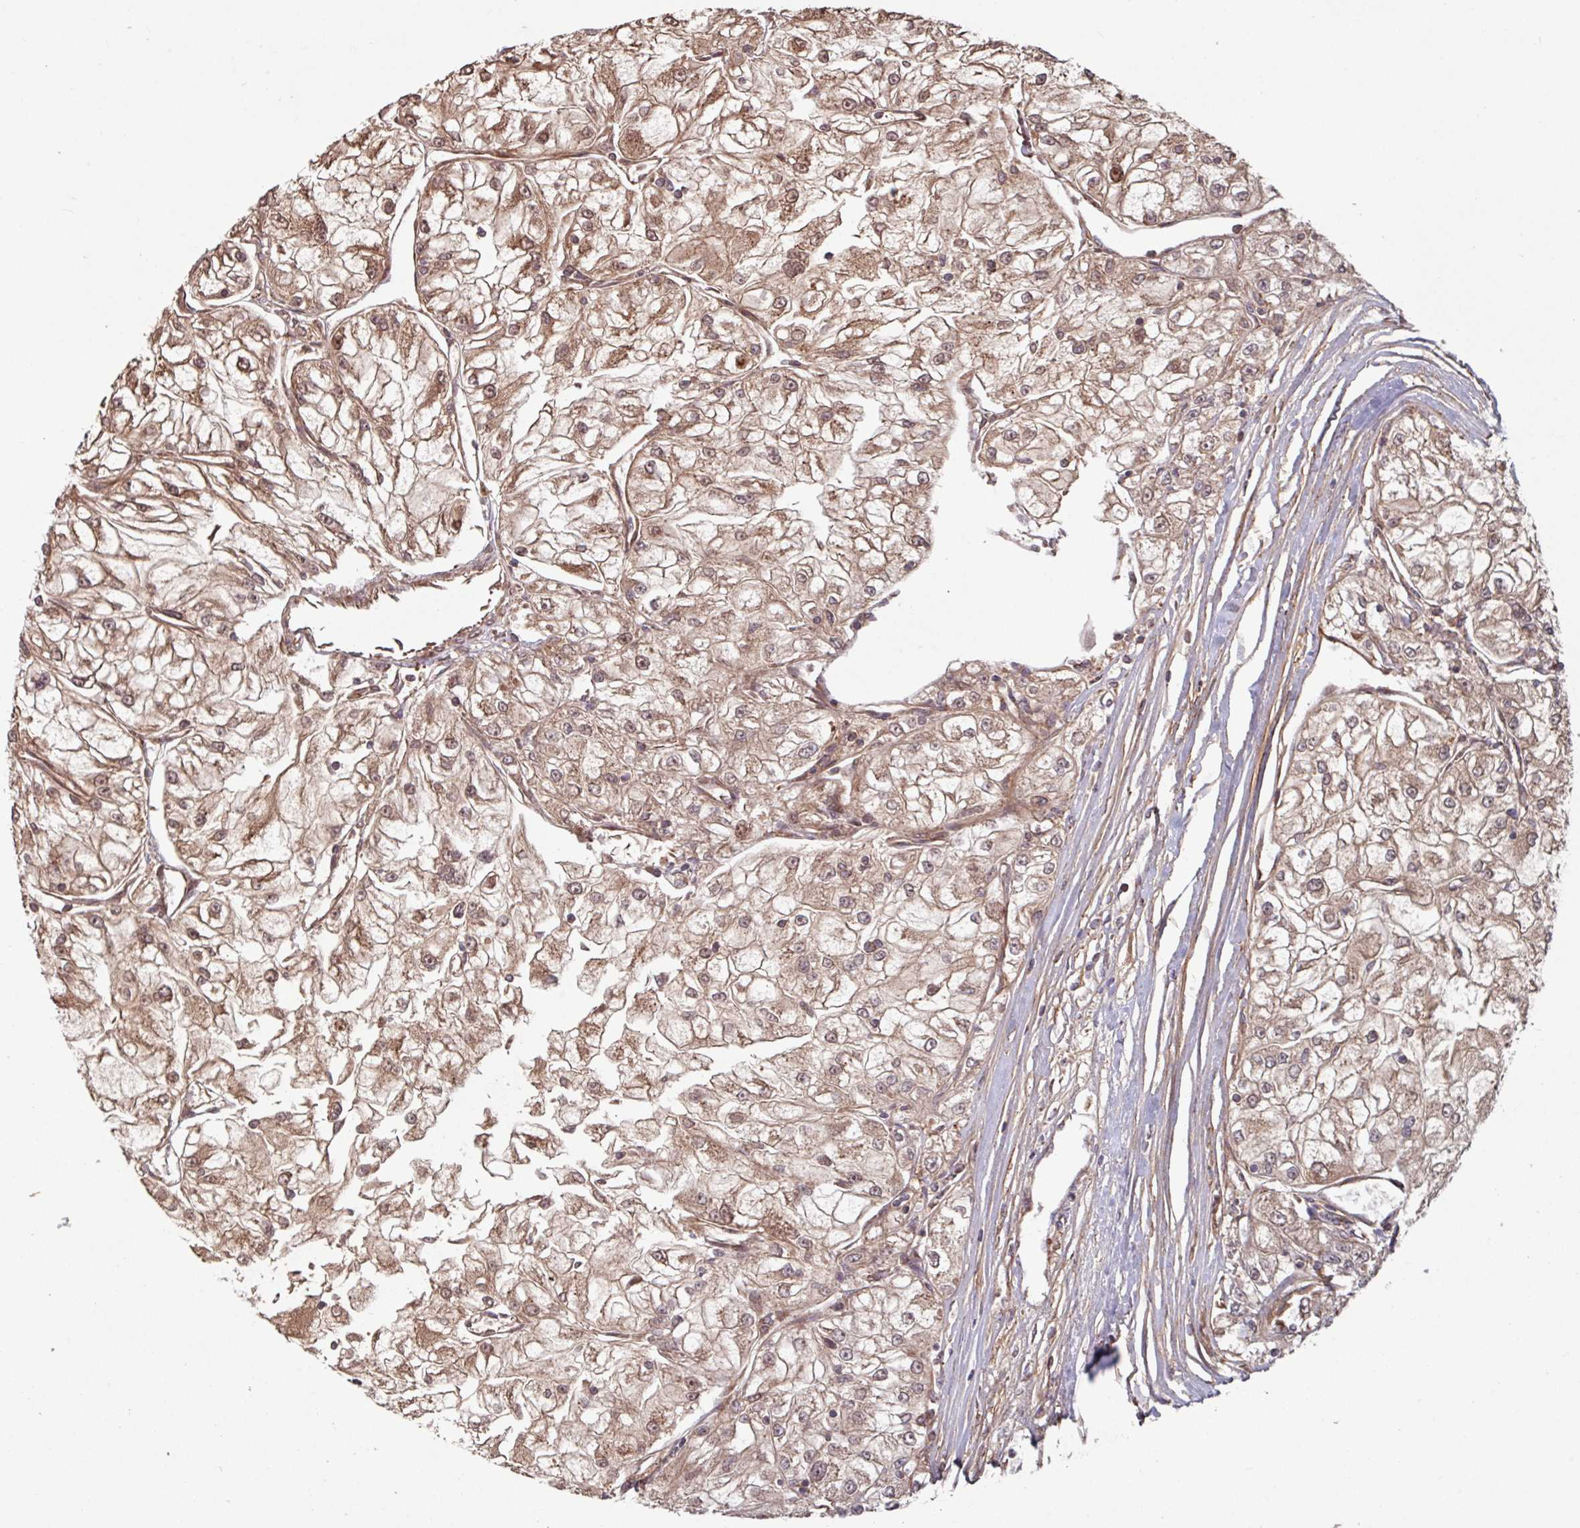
{"staining": {"intensity": "moderate", "quantity": ">75%", "location": "cytoplasmic/membranous"}, "tissue": "renal cancer", "cell_type": "Tumor cells", "image_type": "cancer", "snomed": [{"axis": "morphology", "description": "Adenocarcinoma, NOS"}, {"axis": "topography", "description": "Kidney"}], "caption": "Approximately >75% of tumor cells in human renal adenocarcinoma show moderate cytoplasmic/membranous protein staining as visualized by brown immunohistochemical staining.", "gene": "COX7C", "patient": {"sex": "female", "age": 72}}